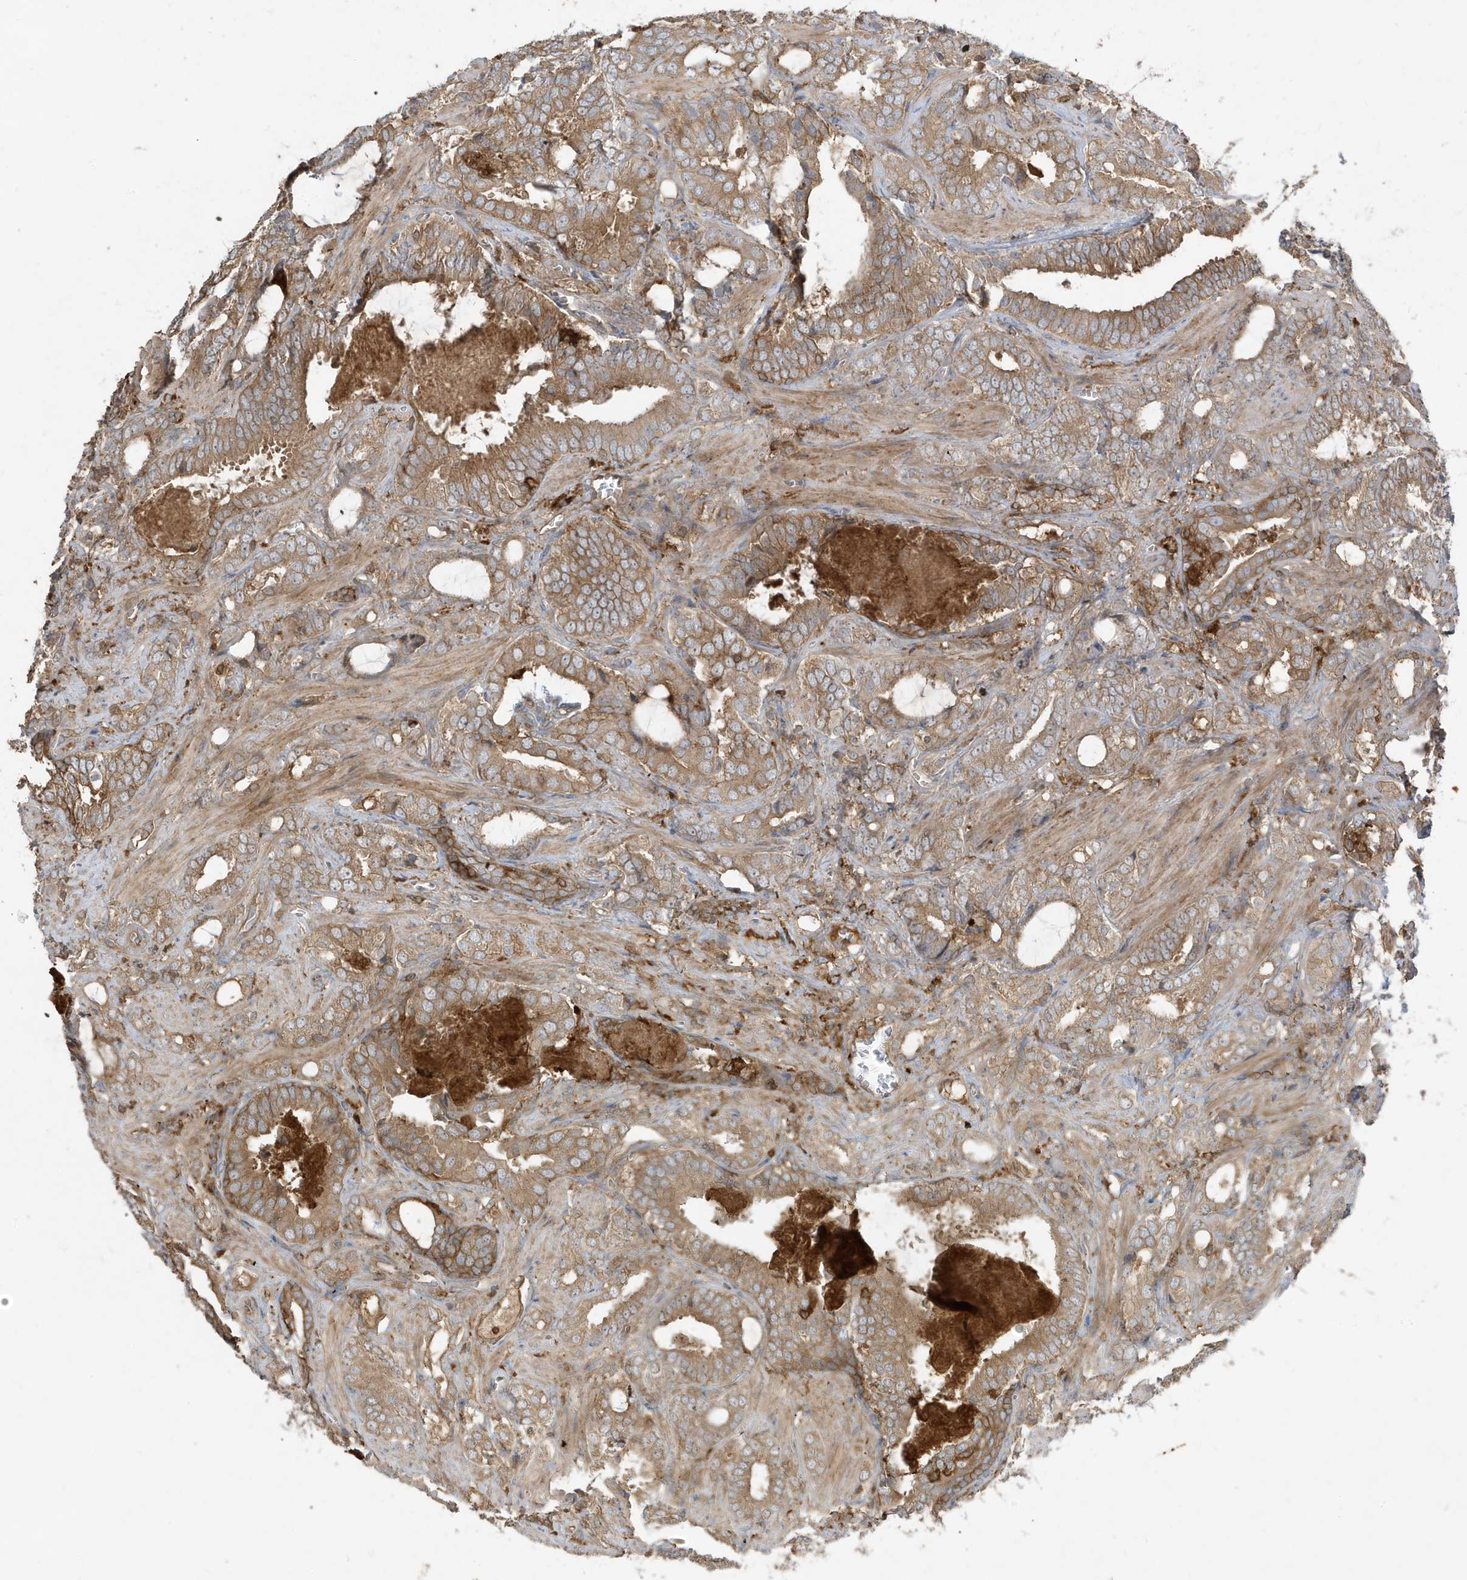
{"staining": {"intensity": "moderate", "quantity": ">75%", "location": "cytoplasmic/membranous"}, "tissue": "prostate cancer", "cell_type": "Tumor cells", "image_type": "cancer", "snomed": [{"axis": "morphology", "description": "Adenocarcinoma, High grade"}, {"axis": "topography", "description": "Prostate and seminal vesicle, NOS"}], "caption": "Immunohistochemical staining of human prostate high-grade adenocarcinoma exhibits medium levels of moderate cytoplasmic/membranous expression in approximately >75% of tumor cells. (Brightfield microscopy of DAB IHC at high magnification).", "gene": "ABTB1", "patient": {"sex": "male", "age": 67}}